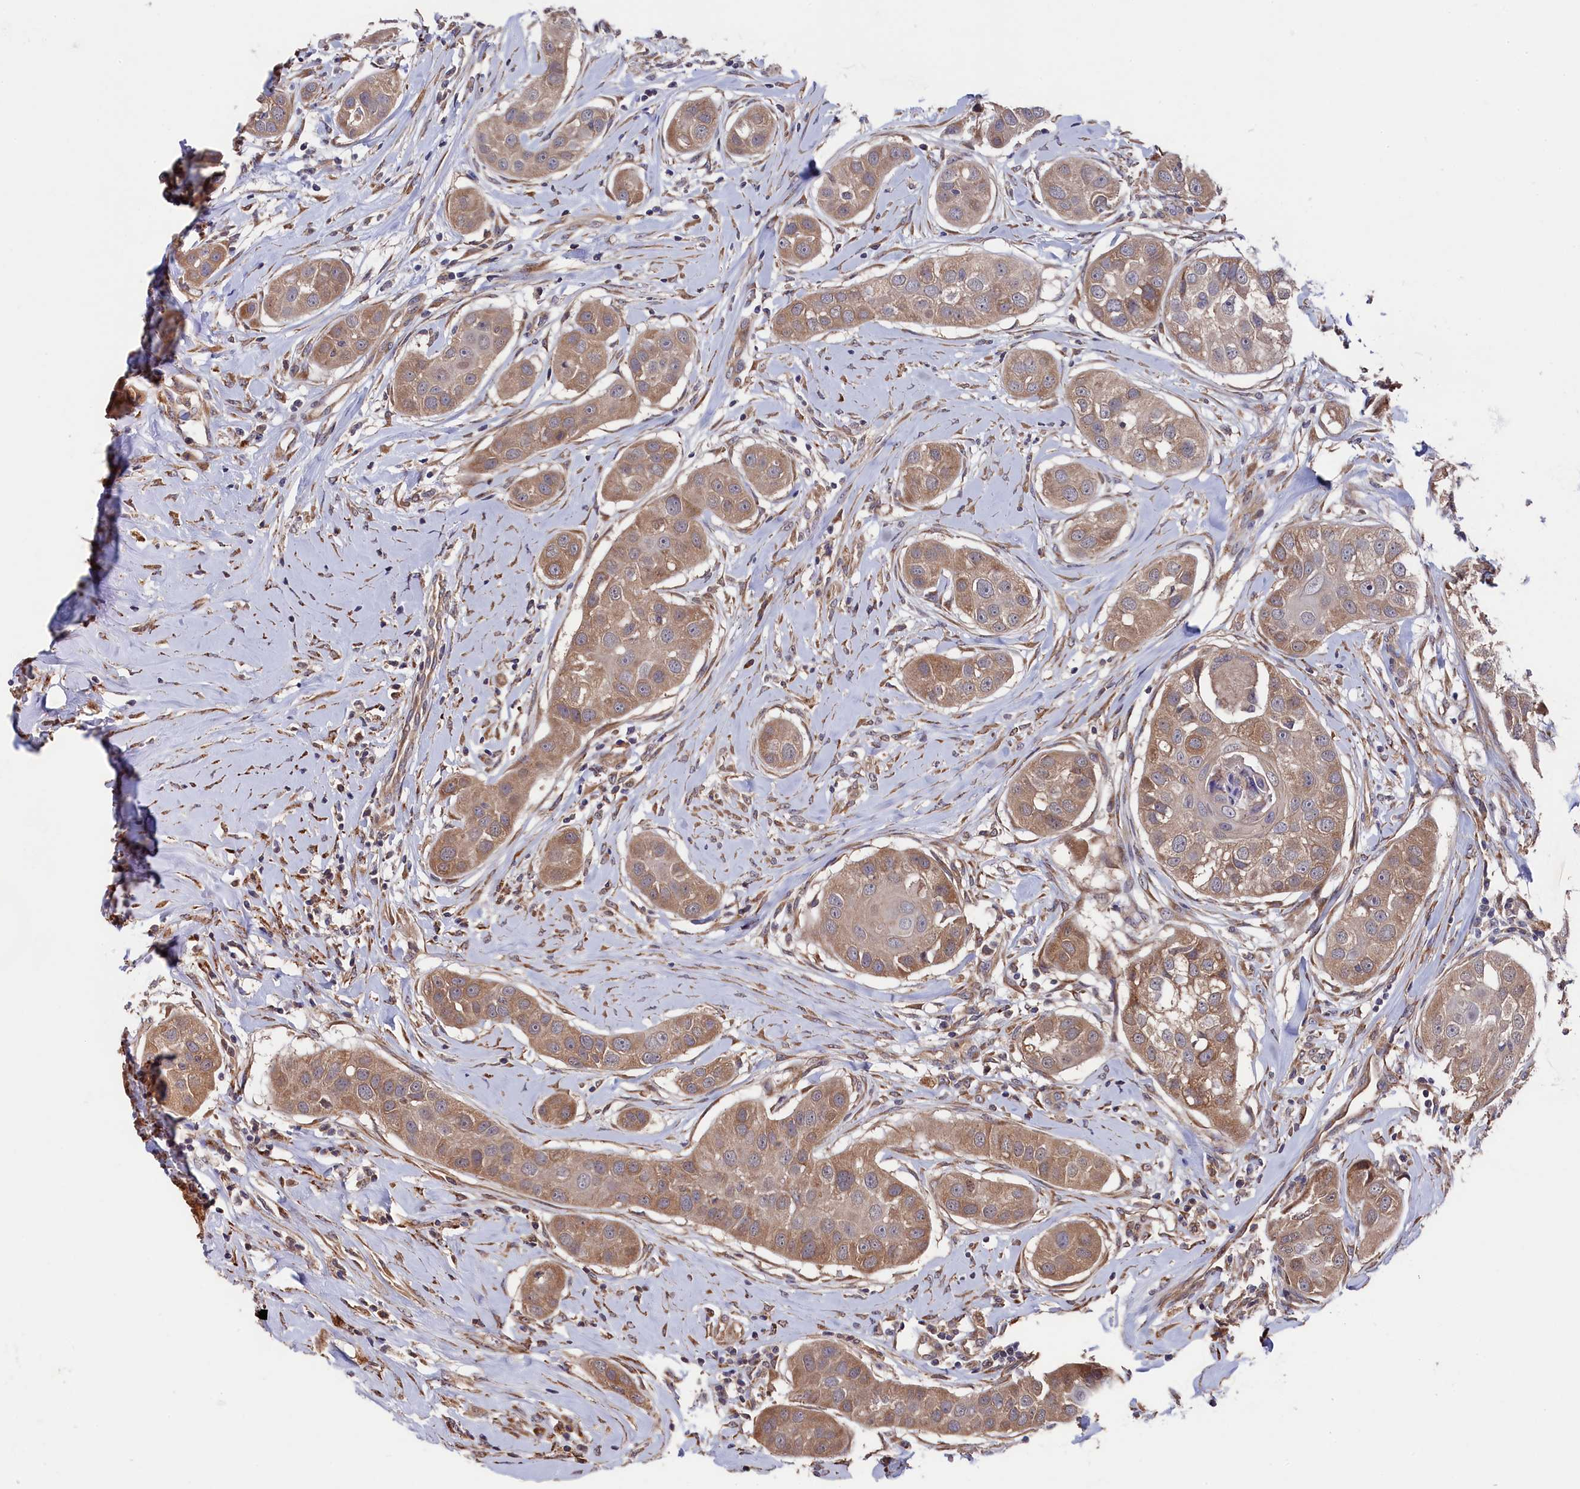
{"staining": {"intensity": "moderate", "quantity": "25%-75%", "location": "cytoplasmic/membranous"}, "tissue": "head and neck cancer", "cell_type": "Tumor cells", "image_type": "cancer", "snomed": [{"axis": "morphology", "description": "Normal tissue, NOS"}, {"axis": "morphology", "description": "Squamous cell carcinoma, NOS"}, {"axis": "topography", "description": "Skeletal muscle"}, {"axis": "topography", "description": "Head-Neck"}], "caption": "The image reveals staining of head and neck squamous cell carcinoma, revealing moderate cytoplasmic/membranous protein positivity (brown color) within tumor cells. (DAB (3,3'-diaminobenzidine) = brown stain, brightfield microscopy at high magnification).", "gene": "SLC12A4", "patient": {"sex": "male", "age": 51}}